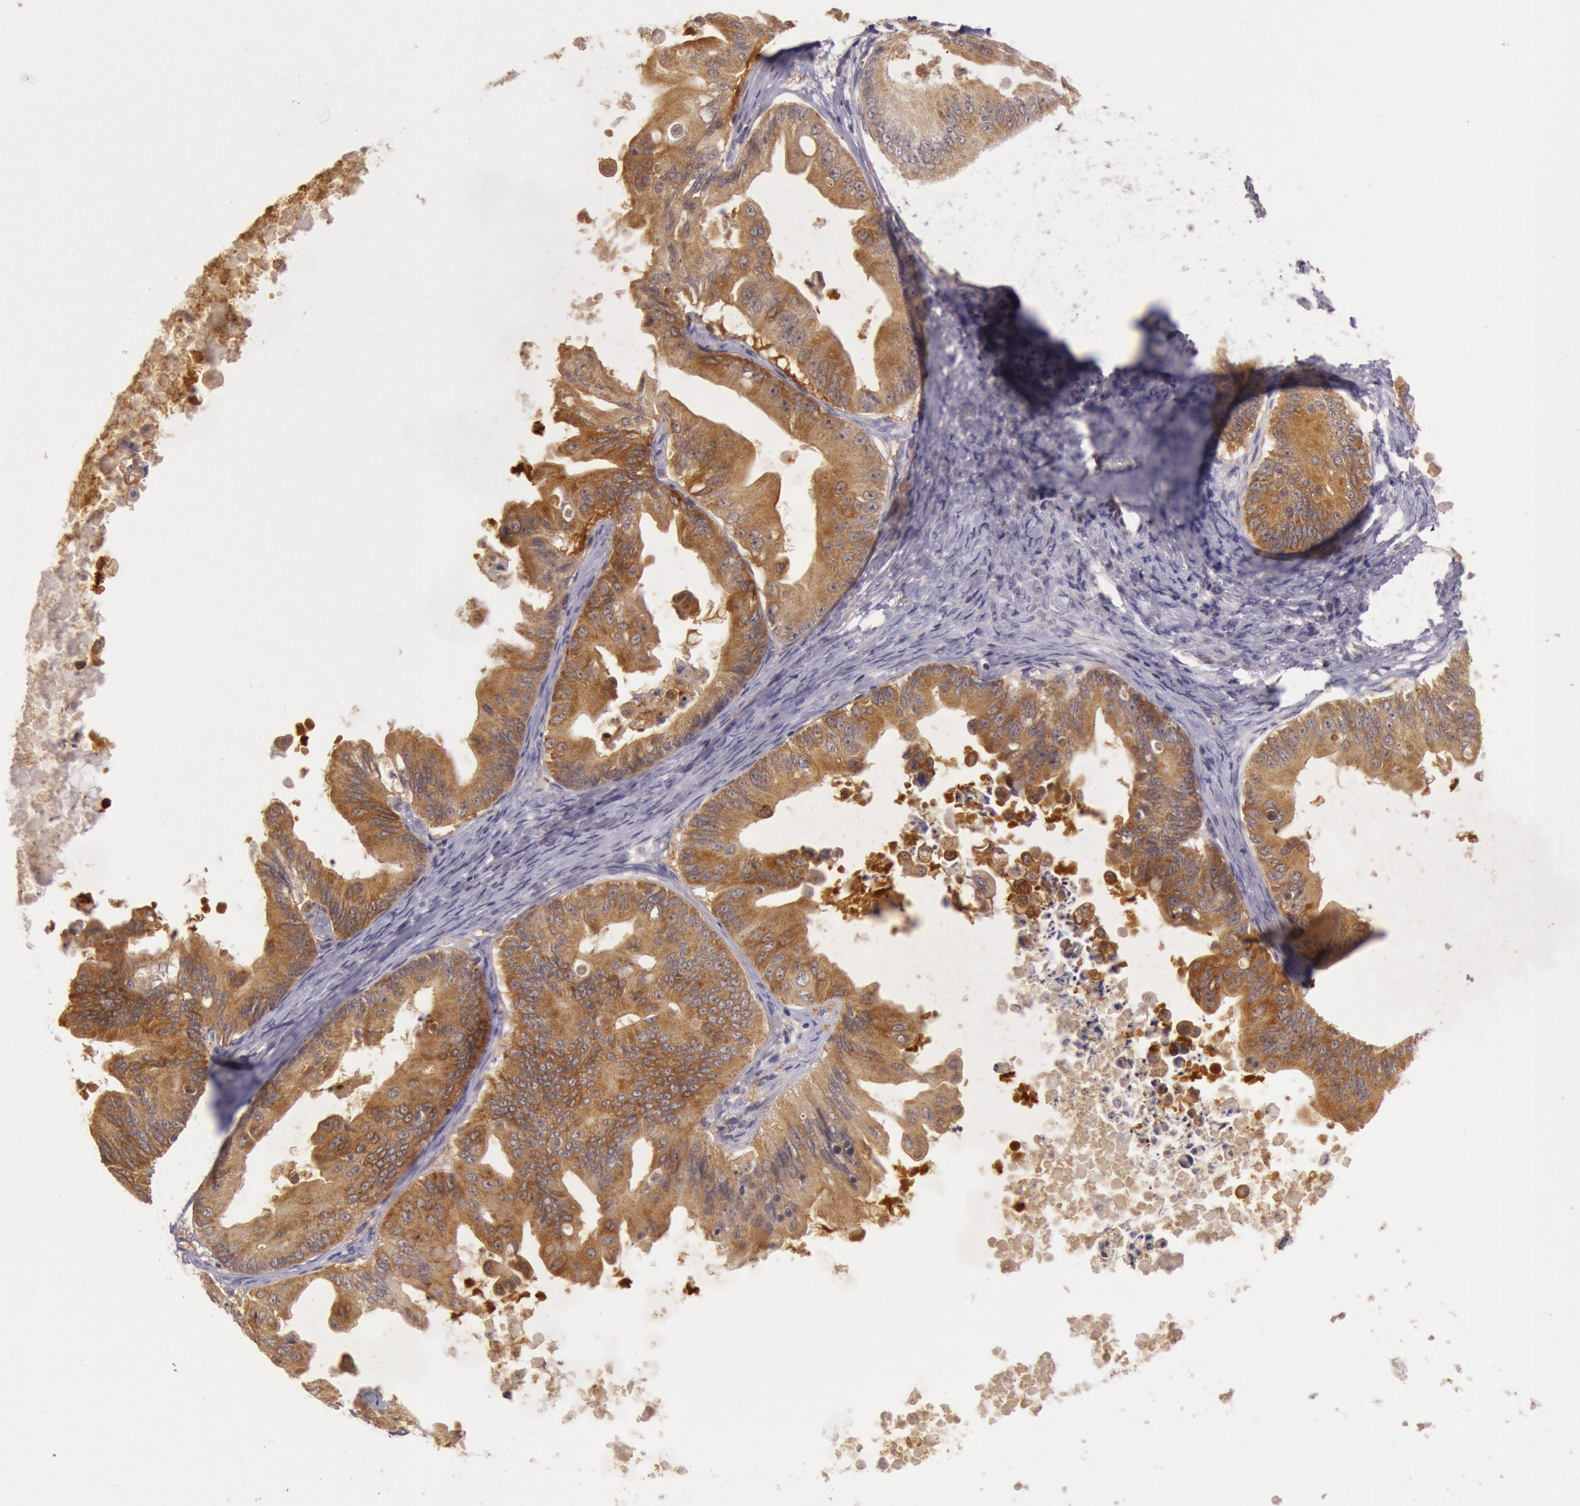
{"staining": {"intensity": "strong", "quantity": ">75%", "location": "cytoplasmic/membranous"}, "tissue": "ovarian cancer", "cell_type": "Tumor cells", "image_type": "cancer", "snomed": [{"axis": "morphology", "description": "Cystadenocarcinoma, mucinous, NOS"}, {"axis": "topography", "description": "Ovary"}], "caption": "This is an image of IHC staining of mucinous cystadenocarcinoma (ovarian), which shows strong staining in the cytoplasmic/membranous of tumor cells.", "gene": "CDK16", "patient": {"sex": "female", "age": 37}}